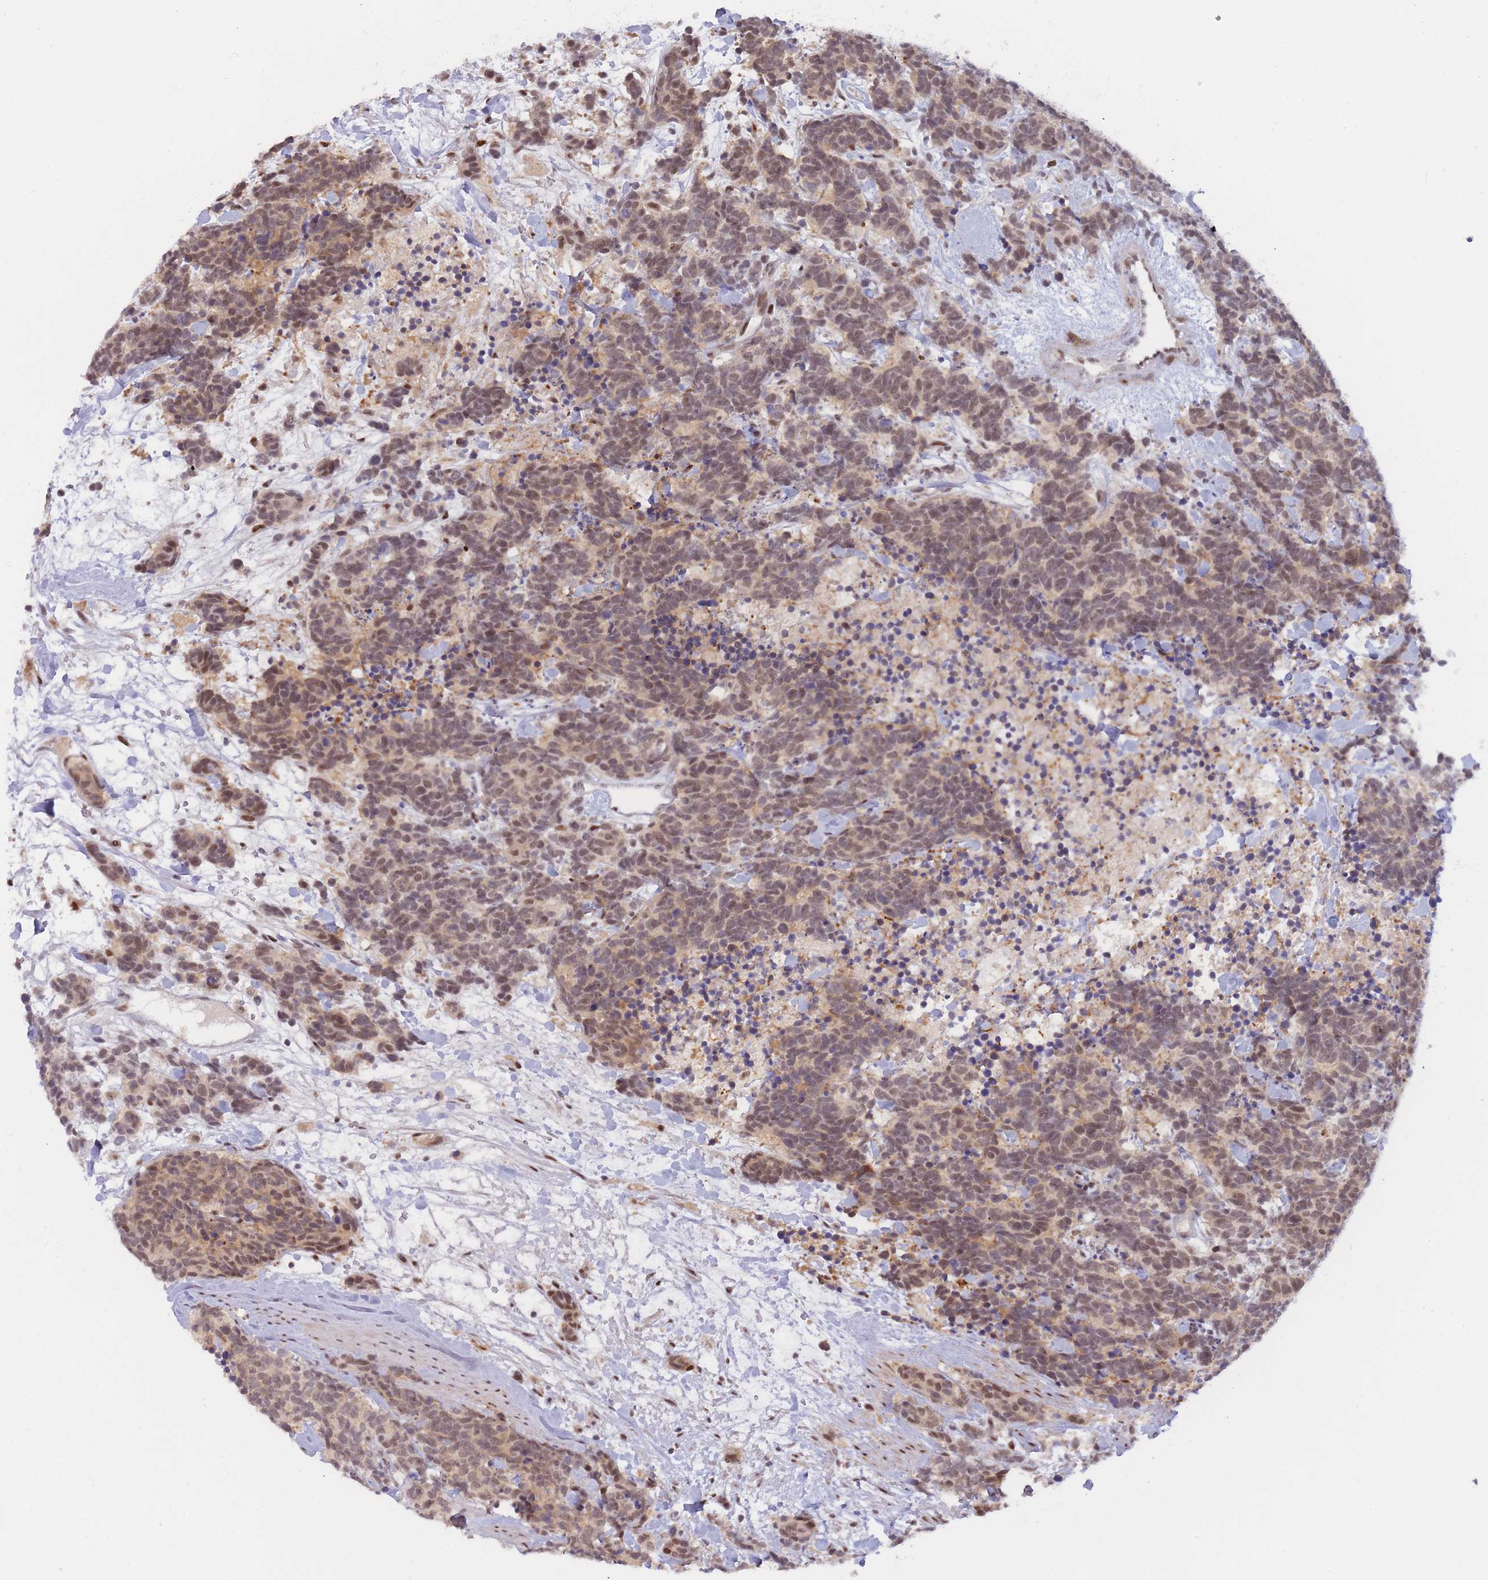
{"staining": {"intensity": "moderate", "quantity": ">75%", "location": "nuclear"}, "tissue": "carcinoid", "cell_type": "Tumor cells", "image_type": "cancer", "snomed": [{"axis": "morphology", "description": "Carcinoma, NOS"}, {"axis": "morphology", "description": "Carcinoid, malignant, NOS"}, {"axis": "topography", "description": "Prostate"}], "caption": "The histopathology image exhibits staining of carcinoma, revealing moderate nuclear protein positivity (brown color) within tumor cells.", "gene": "DEAF1", "patient": {"sex": "male", "age": 57}}